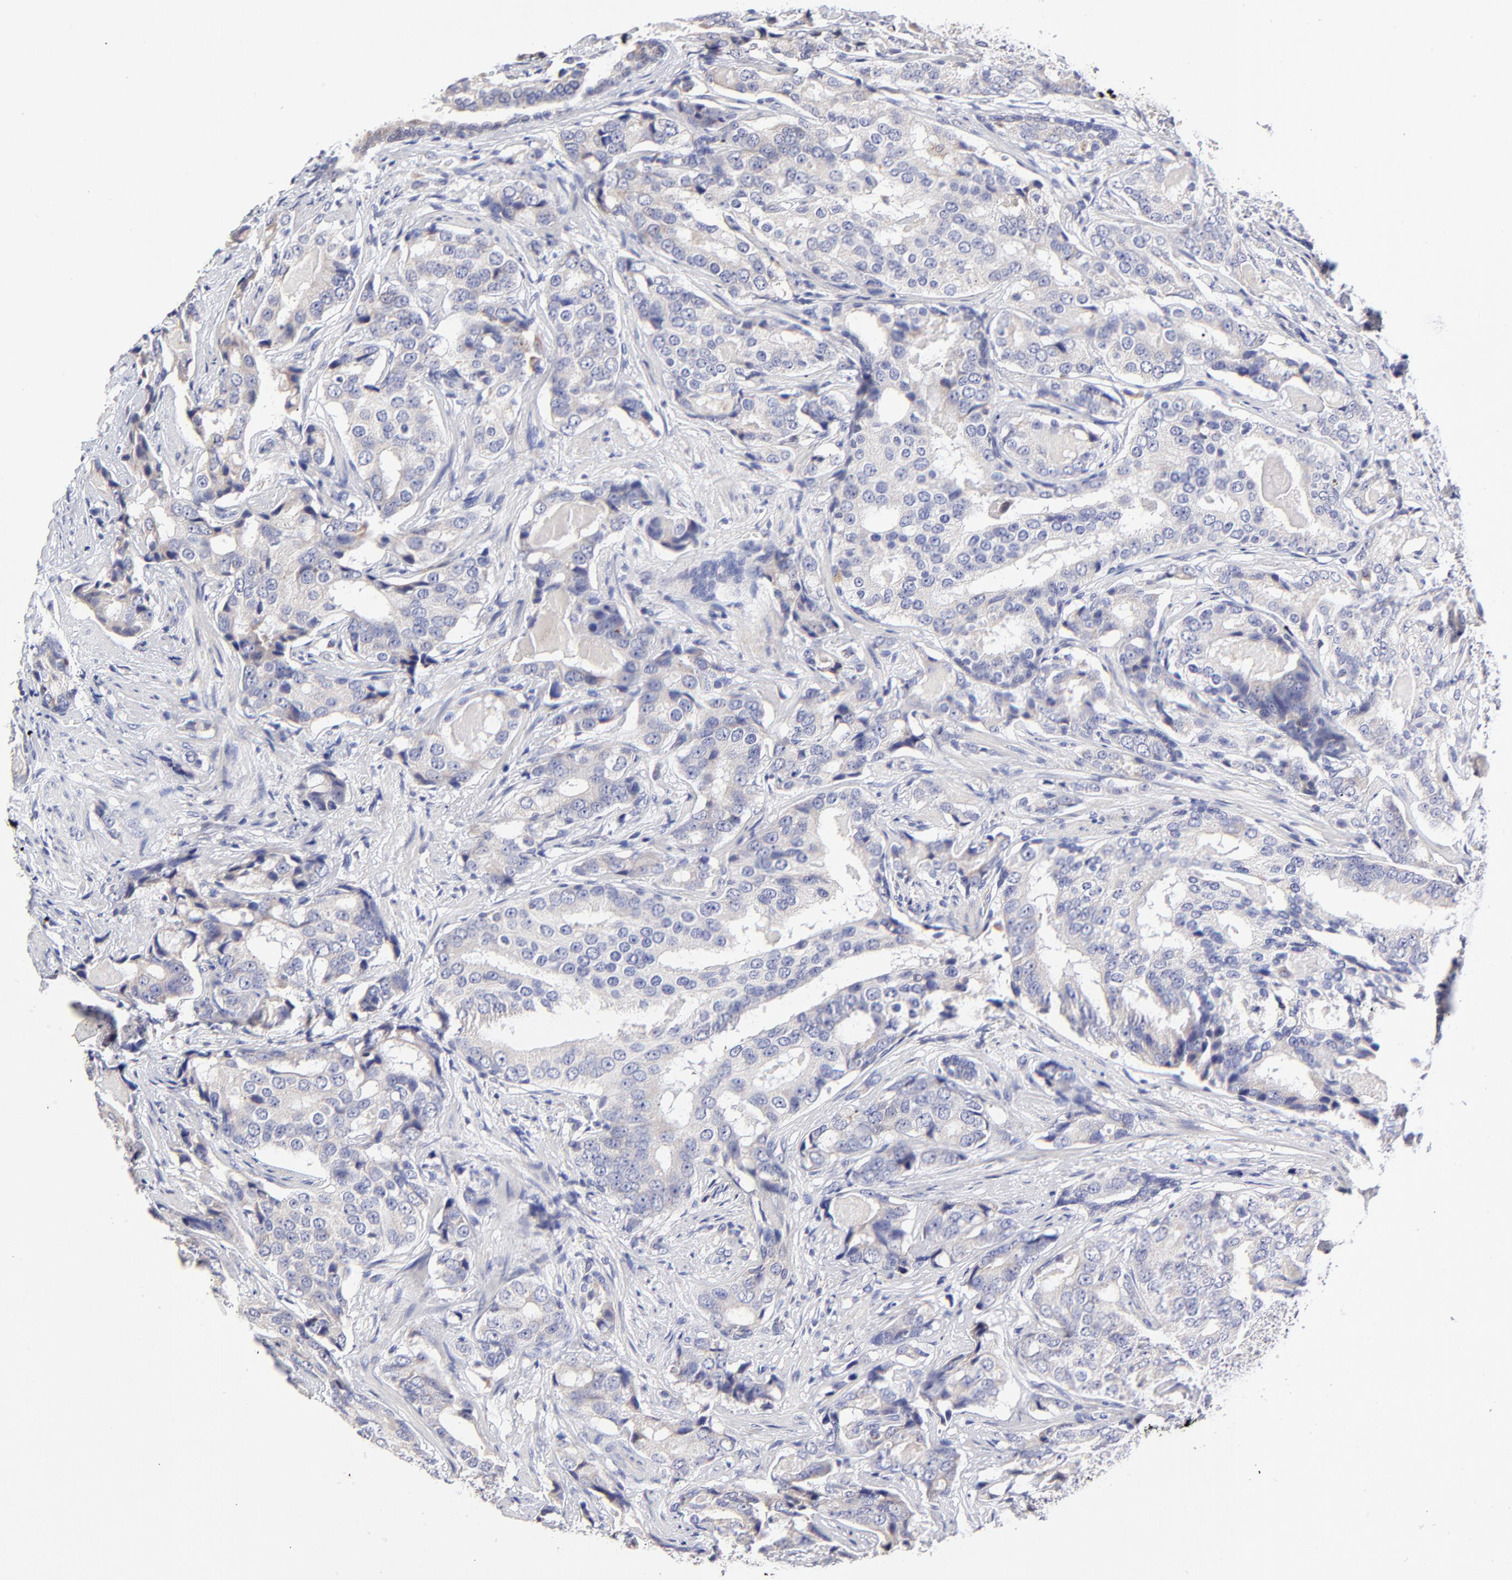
{"staining": {"intensity": "negative", "quantity": "none", "location": "none"}, "tissue": "prostate cancer", "cell_type": "Tumor cells", "image_type": "cancer", "snomed": [{"axis": "morphology", "description": "Adenocarcinoma, High grade"}, {"axis": "topography", "description": "Prostate"}], "caption": "High power microscopy photomicrograph of an immunohistochemistry photomicrograph of high-grade adenocarcinoma (prostate), revealing no significant staining in tumor cells.", "gene": "GCSAM", "patient": {"sex": "male", "age": 58}}